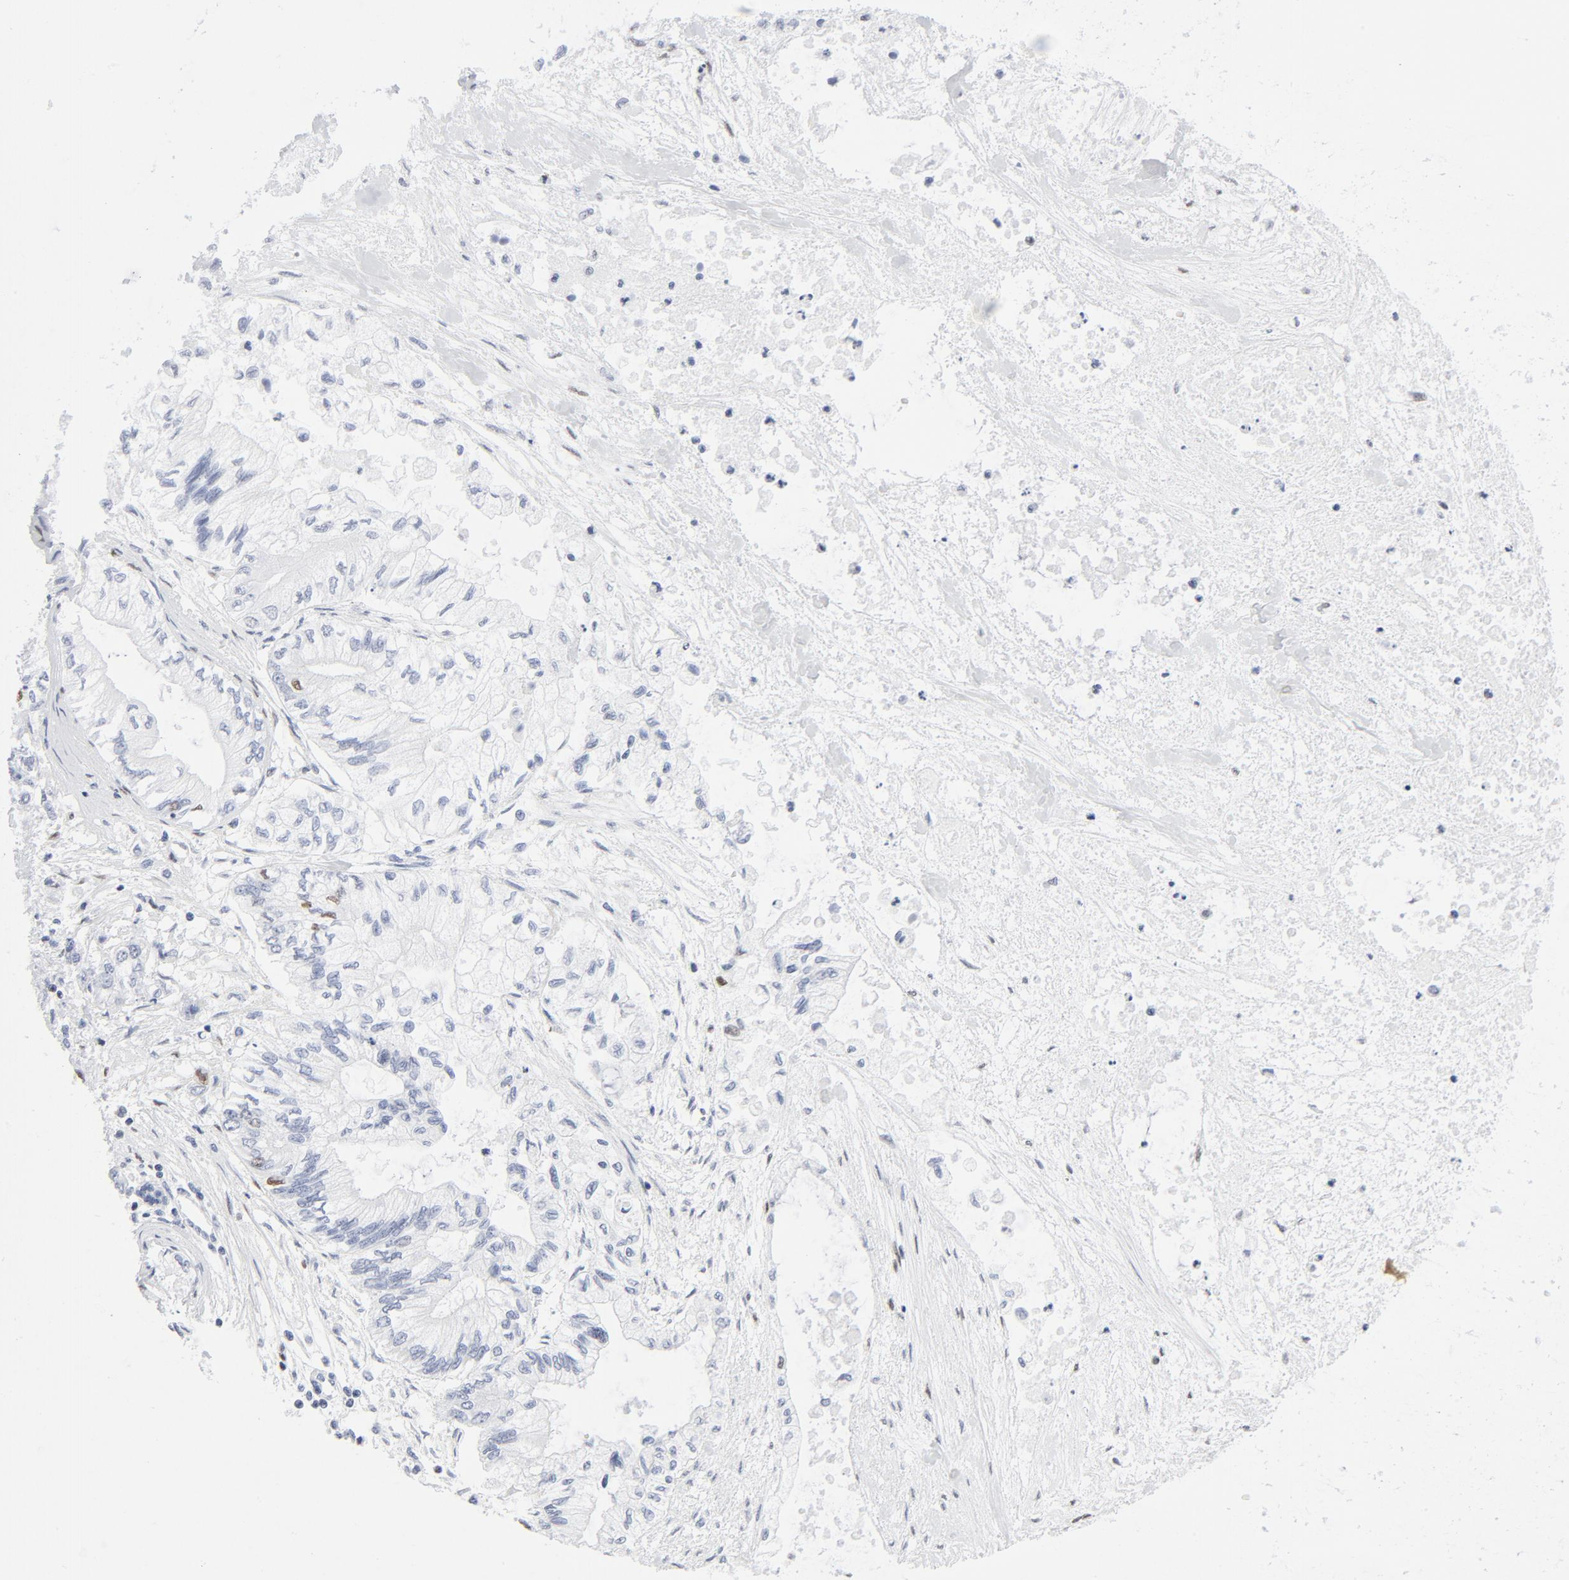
{"staining": {"intensity": "moderate", "quantity": "<25%", "location": "nuclear"}, "tissue": "pancreatic cancer", "cell_type": "Tumor cells", "image_type": "cancer", "snomed": [{"axis": "morphology", "description": "Adenocarcinoma, NOS"}, {"axis": "topography", "description": "Pancreas"}], "caption": "Immunohistochemistry (DAB) staining of human pancreatic adenocarcinoma displays moderate nuclear protein positivity in about <25% of tumor cells.", "gene": "ATF2", "patient": {"sex": "male", "age": 79}}